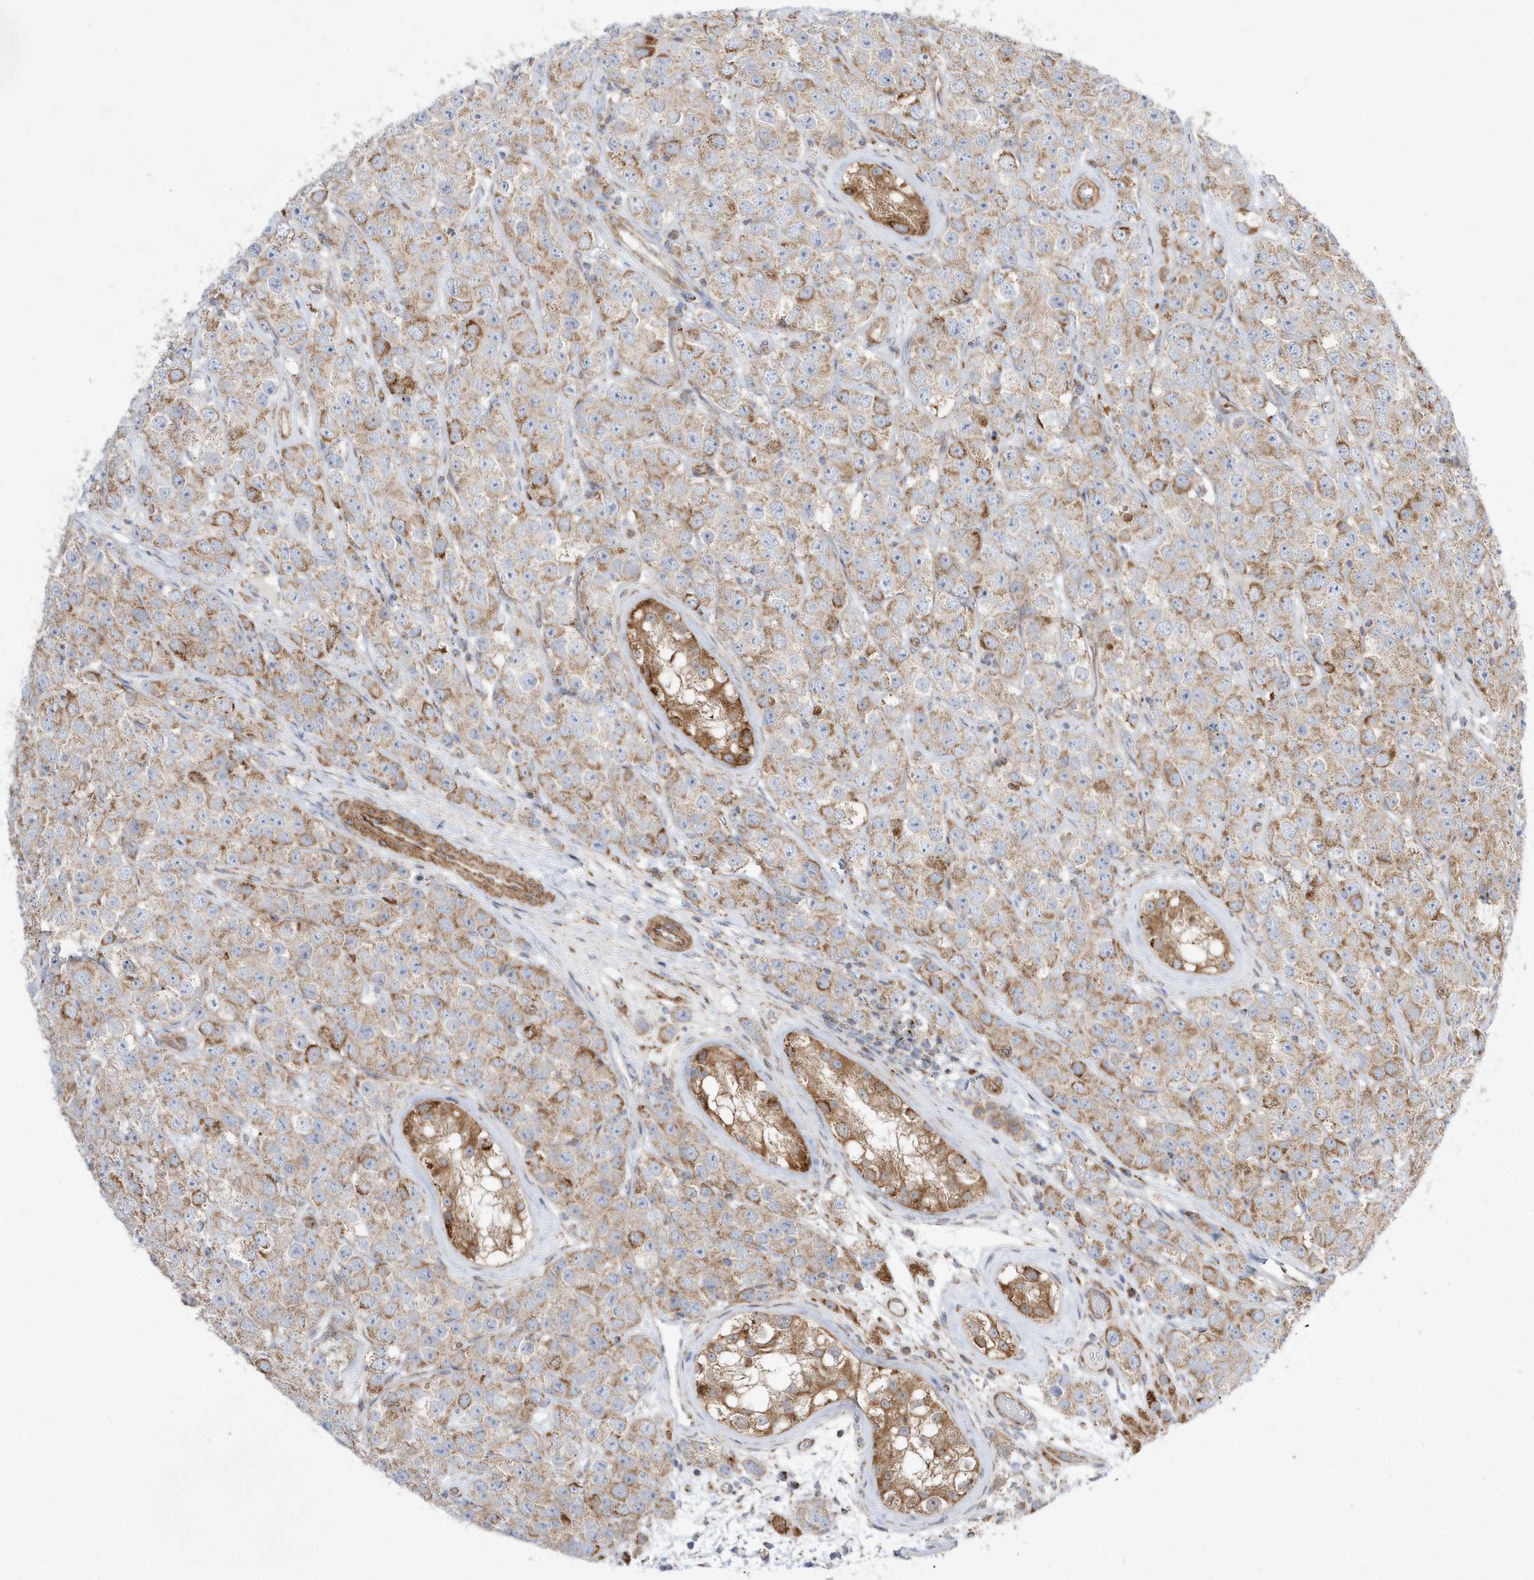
{"staining": {"intensity": "moderate", "quantity": ">75%", "location": "cytoplasmic/membranous"}, "tissue": "testis cancer", "cell_type": "Tumor cells", "image_type": "cancer", "snomed": [{"axis": "morphology", "description": "Seminoma, NOS"}, {"axis": "topography", "description": "Testis"}], "caption": "Immunohistochemical staining of testis seminoma shows moderate cytoplasmic/membranous protein positivity in about >75% of tumor cells.", "gene": "OPA1", "patient": {"sex": "male", "age": 28}}